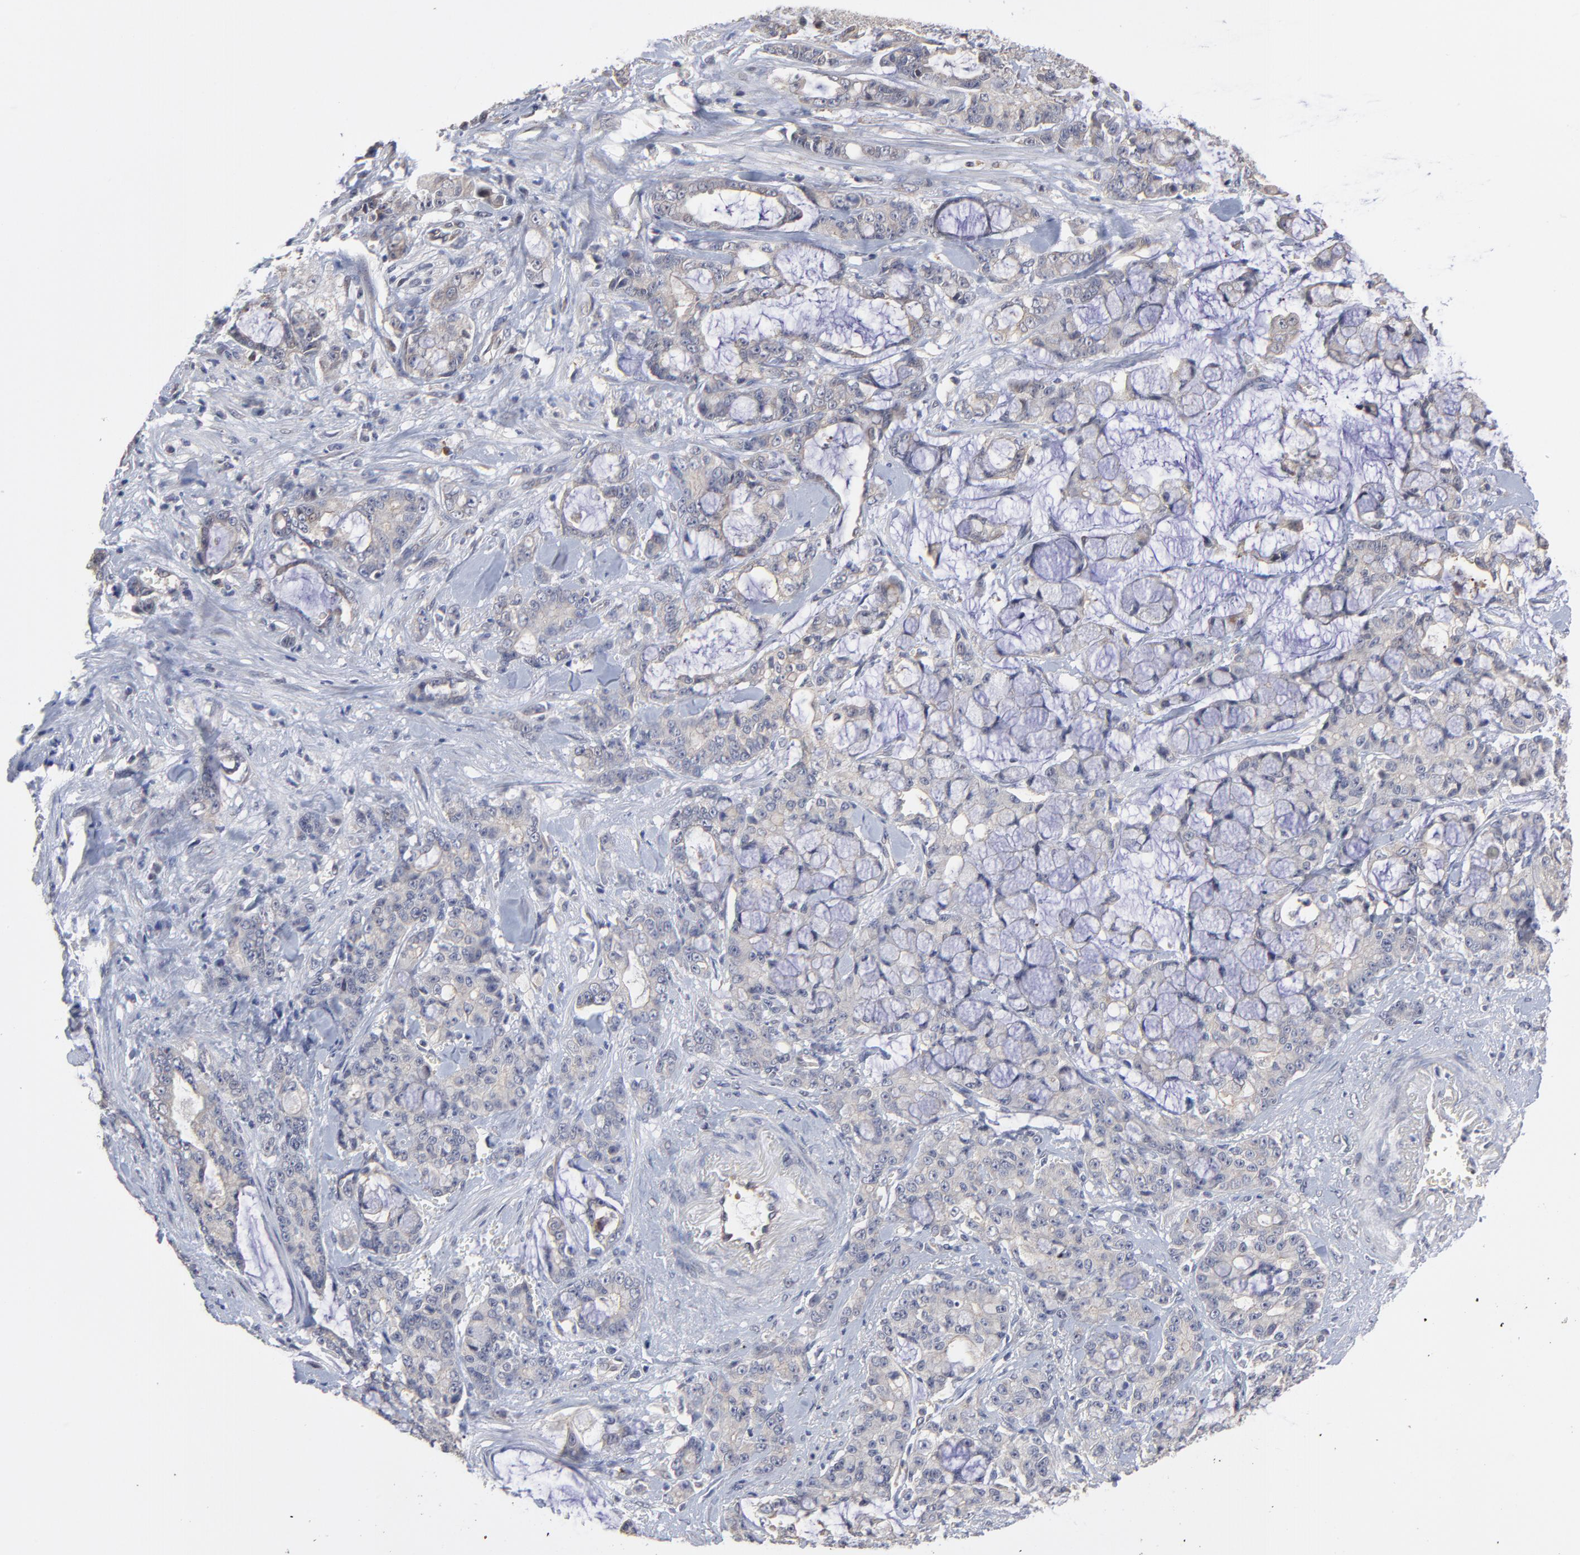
{"staining": {"intensity": "weak", "quantity": ">75%", "location": "cytoplasmic/membranous"}, "tissue": "pancreatic cancer", "cell_type": "Tumor cells", "image_type": "cancer", "snomed": [{"axis": "morphology", "description": "Adenocarcinoma, NOS"}, {"axis": "topography", "description": "Pancreas"}], "caption": "Protein expression analysis of human pancreatic cancer (adenocarcinoma) reveals weak cytoplasmic/membranous positivity in about >75% of tumor cells. (DAB (3,3'-diaminobenzidine) IHC with brightfield microscopy, high magnification).", "gene": "ZNF157", "patient": {"sex": "female", "age": 73}}